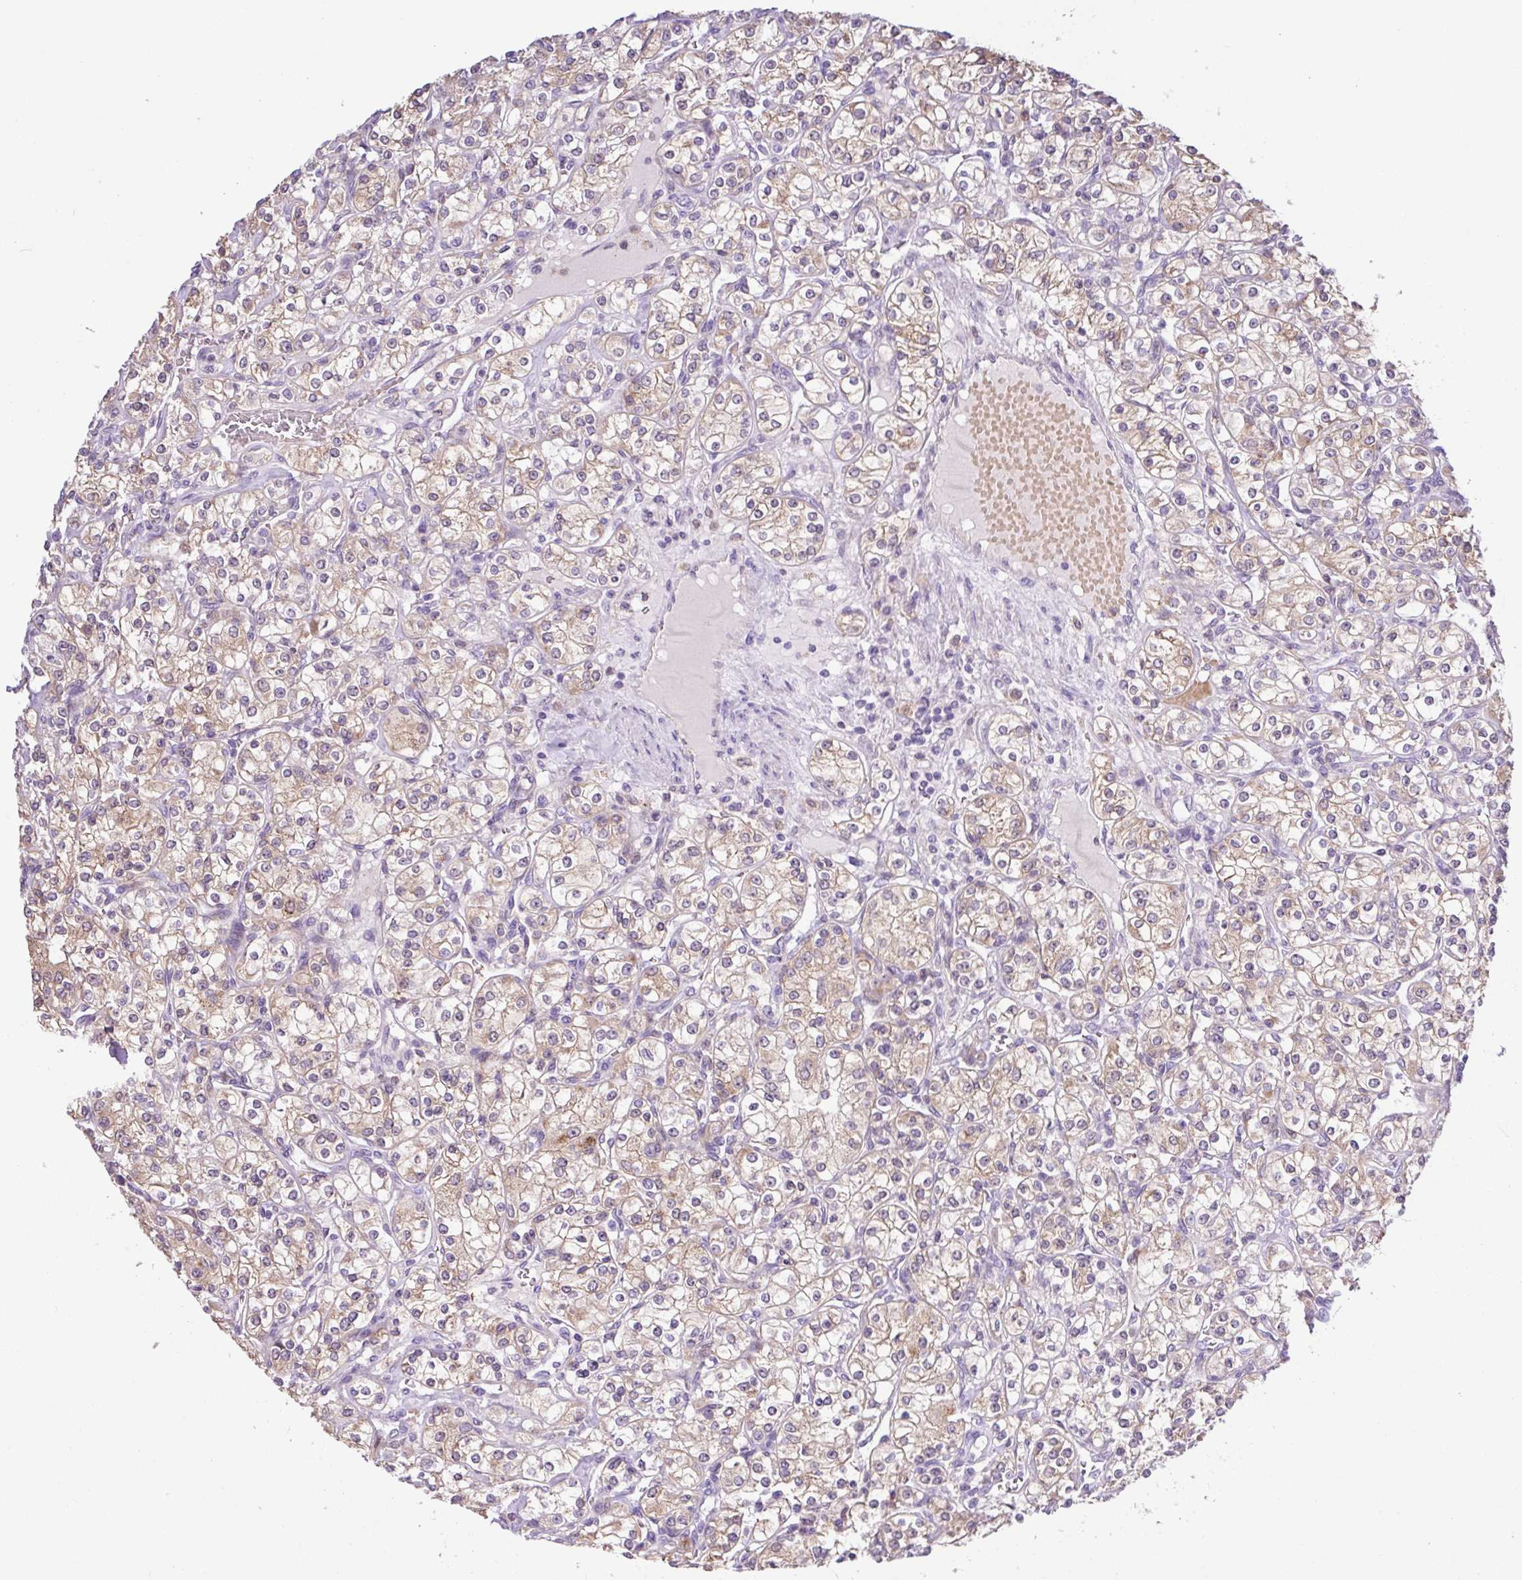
{"staining": {"intensity": "moderate", "quantity": ">75%", "location": "cytoplasmic/membranous"}, "tissue": "renal cancer", "cell_type": "Tumor cells", "image_type": "cancer", "snomed": [{"axis": "morphology", "description": "Adenocarcinoma, NOS"}, {"axis": "topography", "description": "Kidney"}], "caption": "Immunohistochemical staining of human renal adenocarcinoma shows medium levels of moderate cytoplasmic/membranous protein positivity in approximately >75% of tumor cells. Using DAB (brown) and hematoxylin (blue) stains, captured at high magnification using brightfield microscopy.", "gene": "TONSL", "patient": {"sex": "male", "age": 77}}